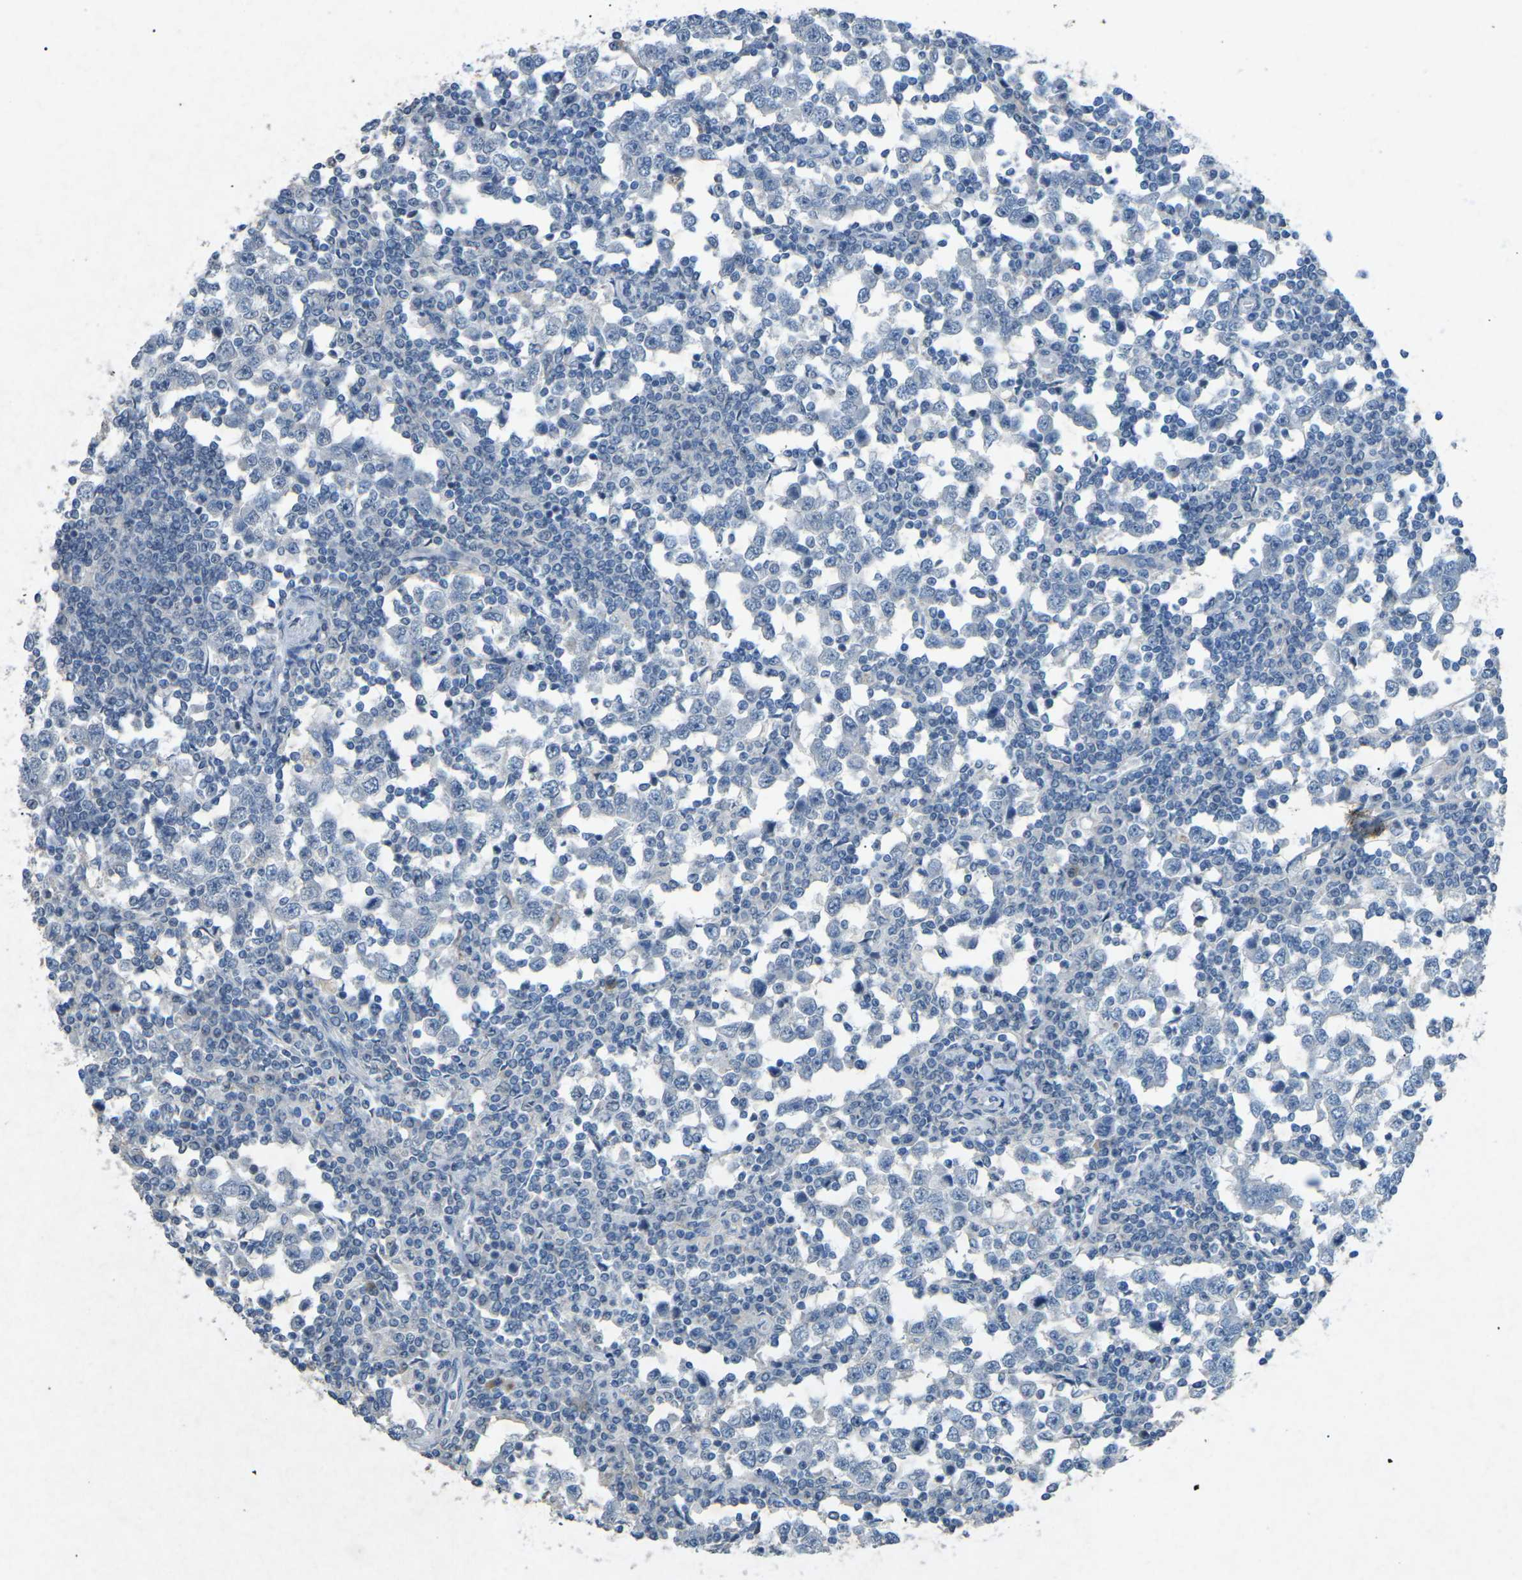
{"staining": {"intensity": "negative", "quantity": "none", "location": "none"}, "tissue": "testis cancer", "cell_type": "Tumor cells", "image_type": "cancer", "snomed": [{"axis": "morphology", "description": "Seminoma, NOS"}, {"axis": "topography", "description": "Testis"}], "caption": "The IHC histopathology image has no significant positivity in tumor cells of testis cancer tissue.", "gene": "A1BG", "patient": {"sex": "male", "age": 65}}